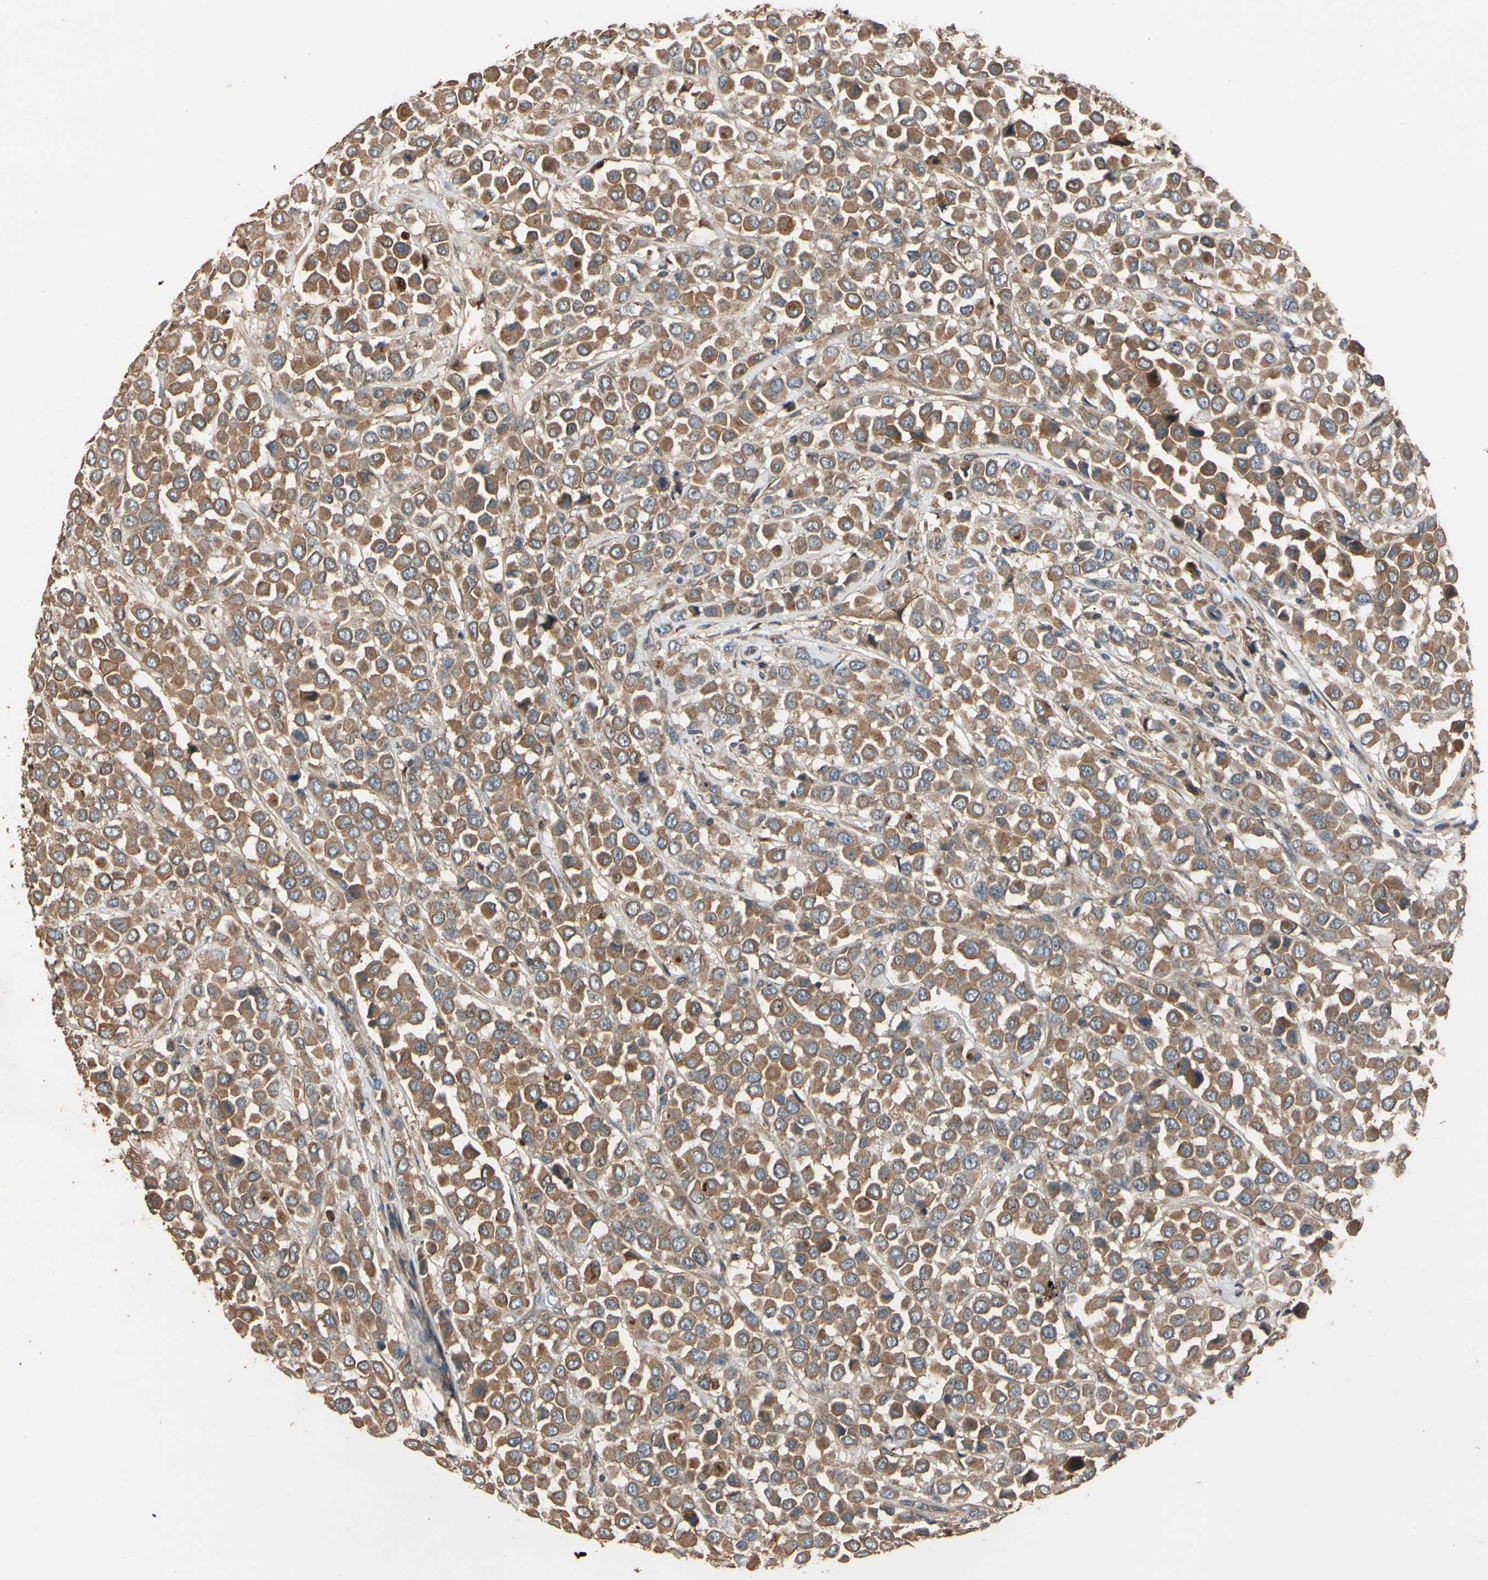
{"staining": {"intensity": "moderate", "quantity": ">75%", "location": "cytoplasmic/membranous"}, "tissue": "breast cancer", "cell_type": "Tumor cells", "image_type": "cancer", "snomed": [{"axis": "morphology", "description": "Duct carcinoma"}, {"axis": "topography", "description": "Breast"}], "caption": "The micrograph demonstrates immunohistochemical staining of breast cancer (invasive ductal carcinoma). There is moderate cytoplasmic/membranous expression is identified in approximately >75% of tumor cells.", "gene": "MGRN1", "patient": {"sex": "female", "age": 61}}